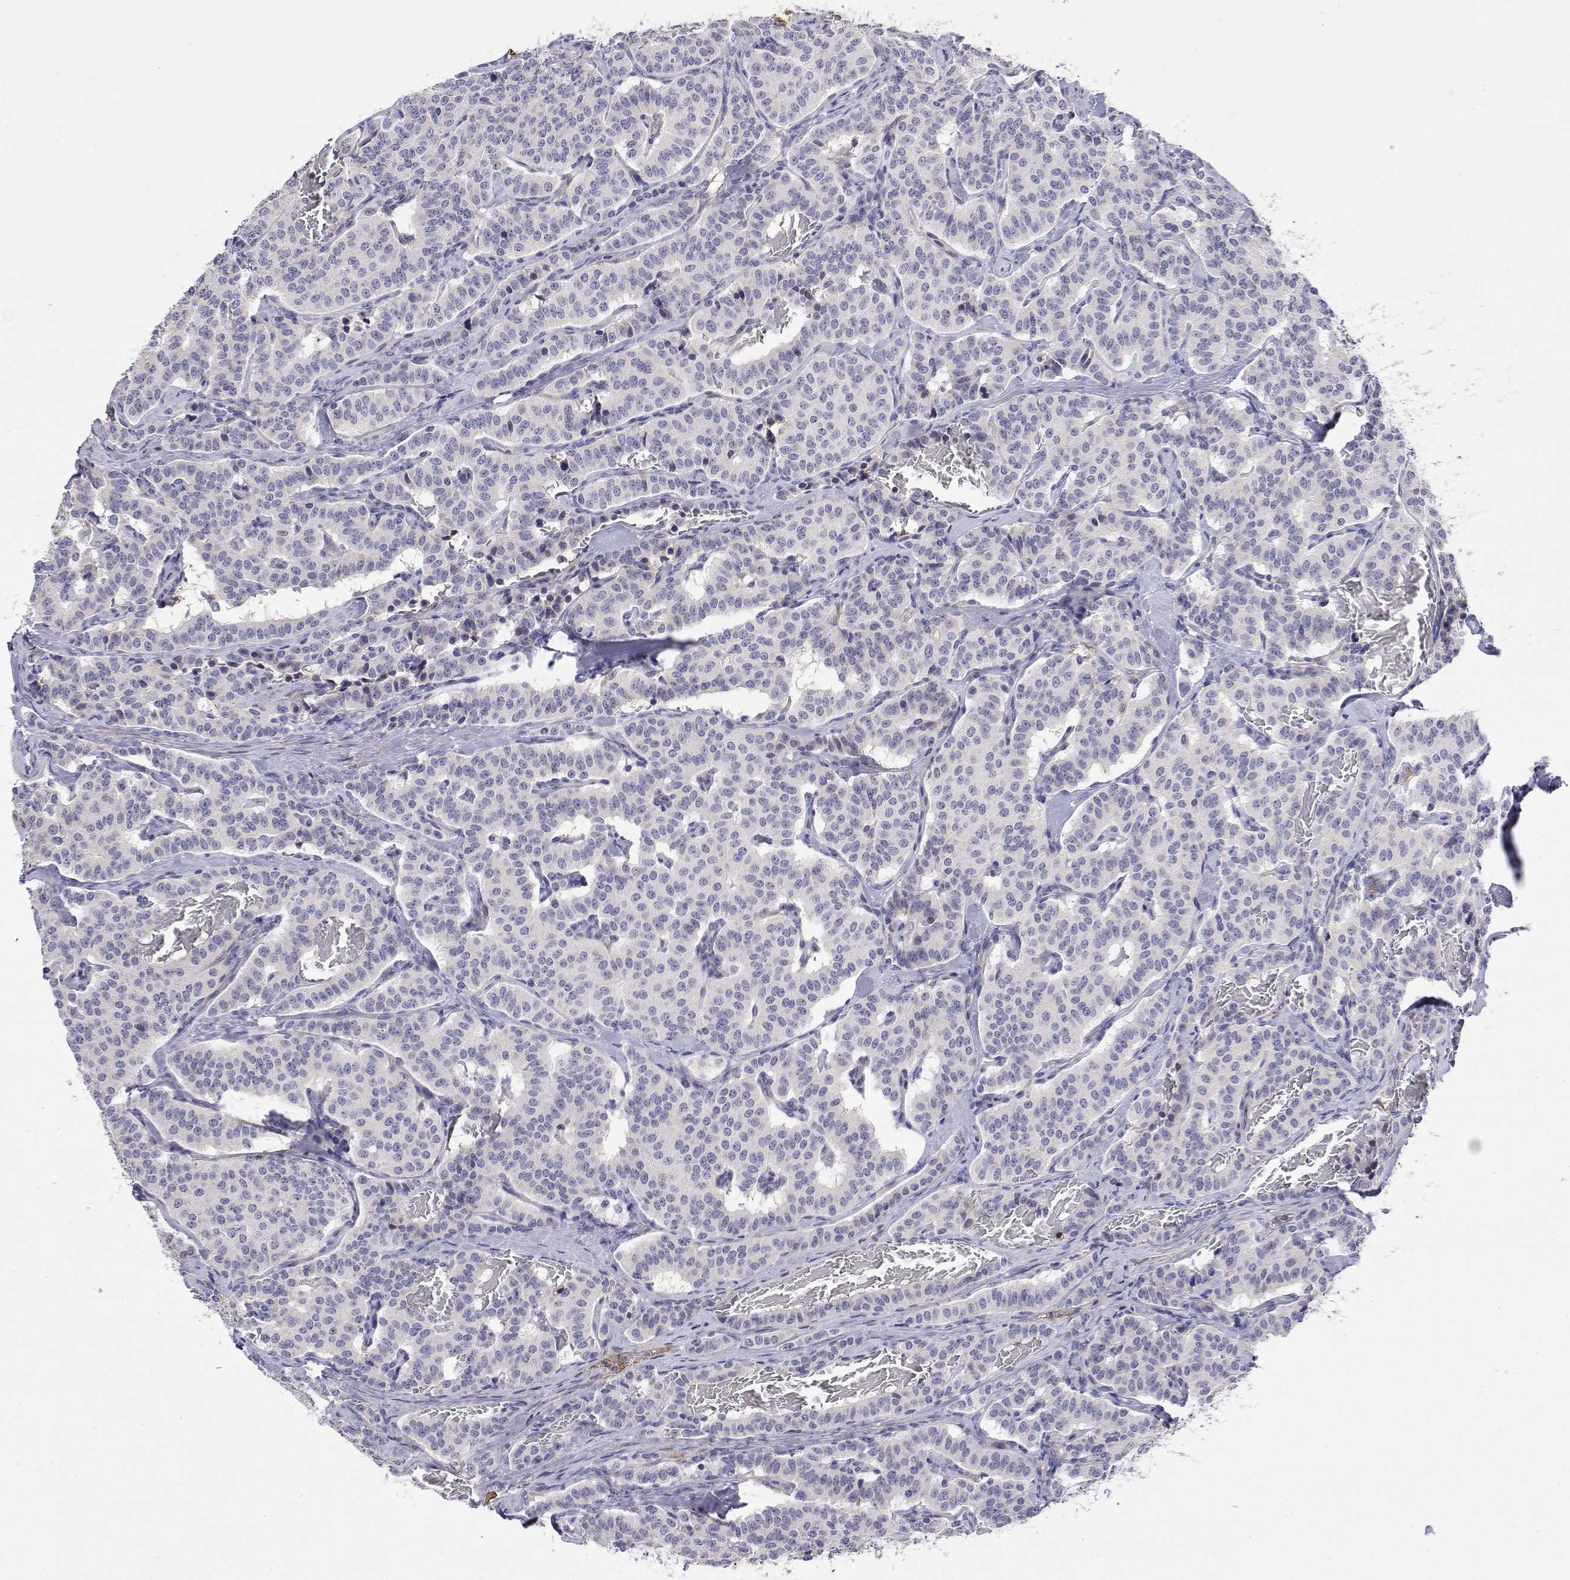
{"staining": {"intensity": "negative", "quantity": "none", "location": "none"}, "tissue": "carcinoid", "cell_type": "Tumor cells", "image_type": "cancer", "snomed": [{"axis": "morphology", "description": "Carcinoid, malignant, NOS"}, {"axis": "topography", "description": "Lung"}], "caption": "This is an immunohistochemistry histopathology image of malignant carcinoid. There is no staining in tumor cells.", "gene": "GGACT", "patient": {"sex": "female", "age": 46}}